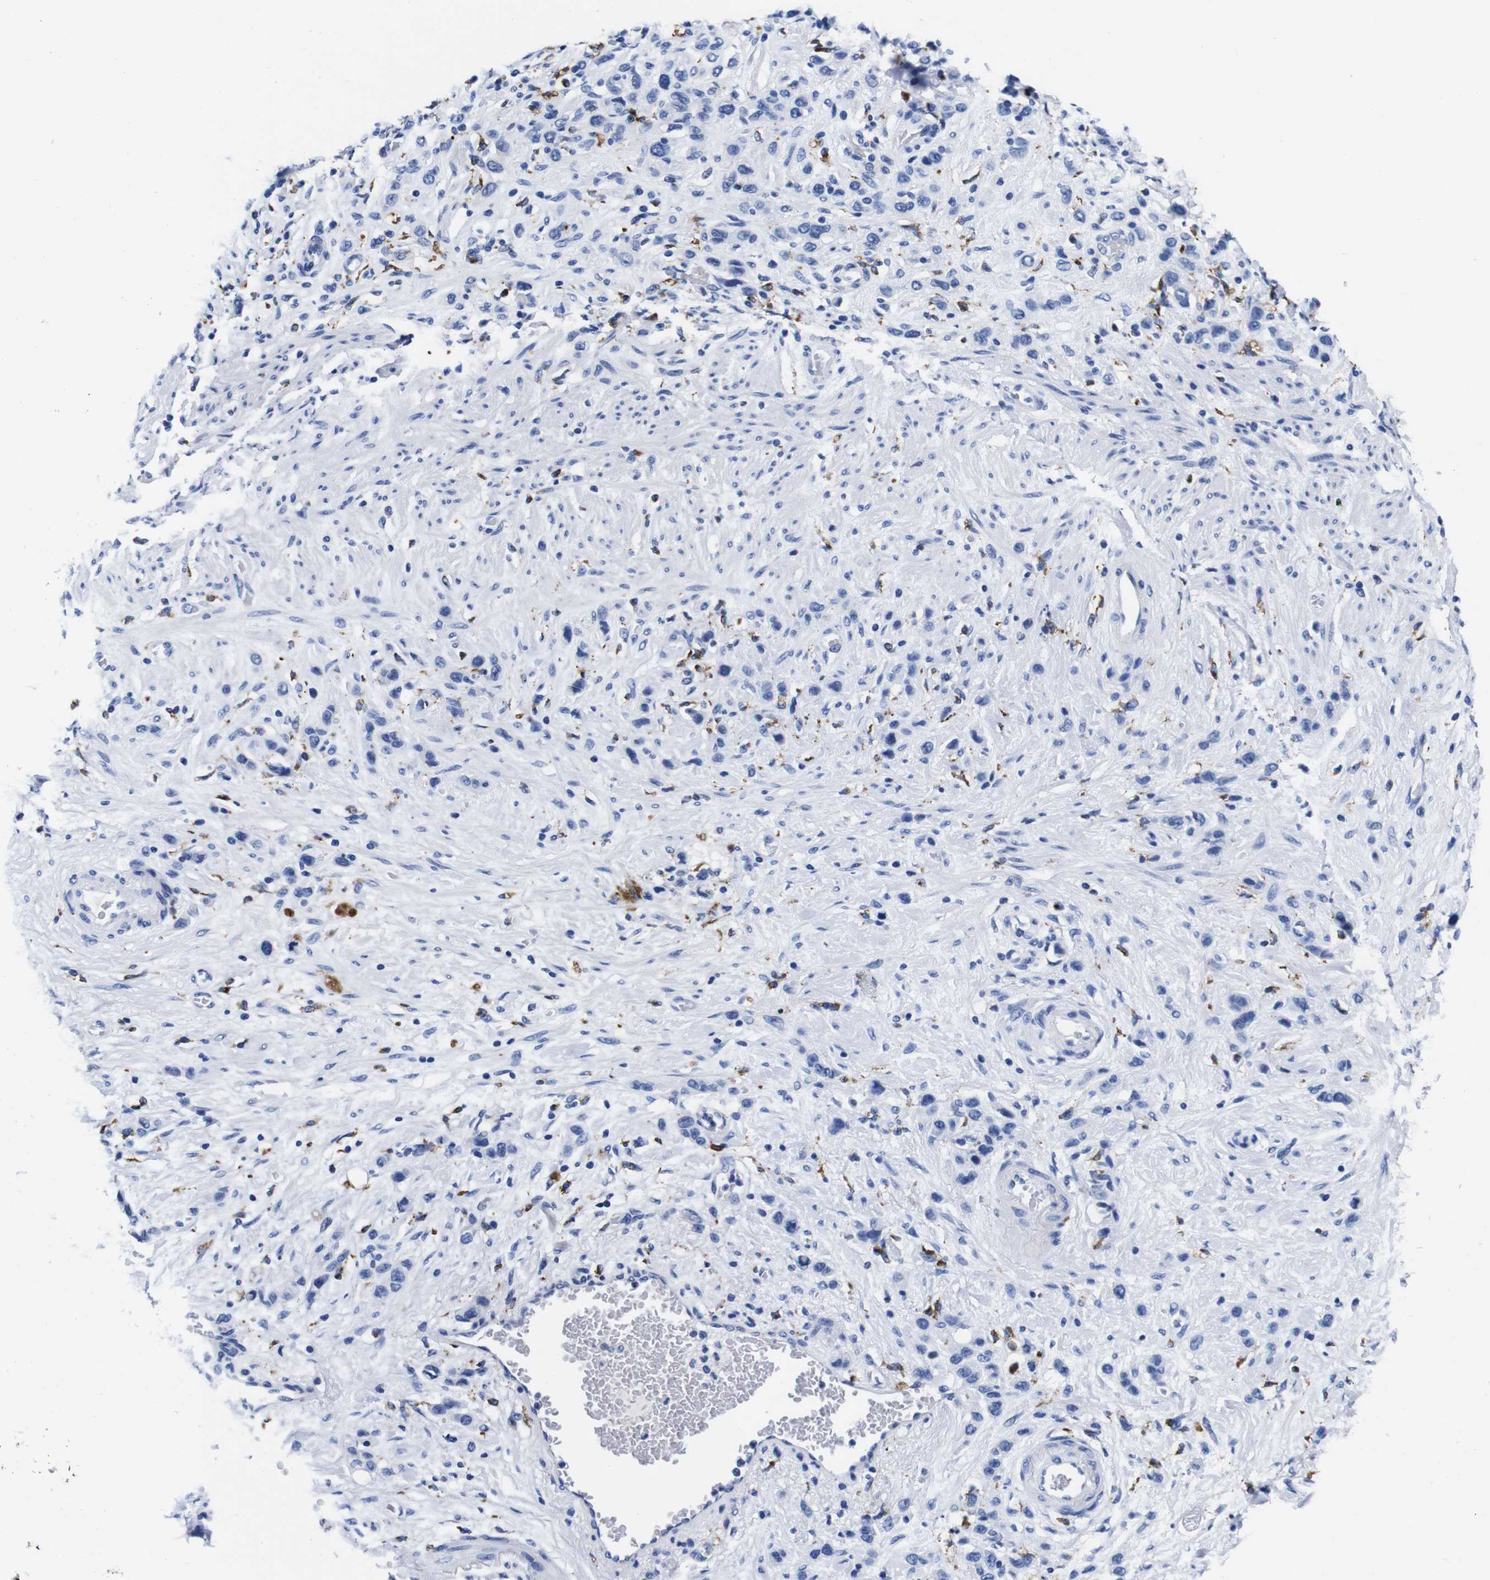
{"staining": {"intensity": "negative", "quantity": "none", "location": "none"}, "tissue": "stomach cancer", "cell_type": "Tumor cells", "image_type": "cancer", "snomed": [{"axis": "morphology", "description": "Adenocarcinoma, NOS"}, {"axis": "morphology", "description": "Adenocarcinoma, High grade"}, {"axis": "topography", "description": "Stomach, upper"}, {"axis": "topography", "description": "Stomach, lower"}], "caption": "DAB (3,3'-diaminobenzidine) immunohistochemical staining of human high-grade adenocarcinoma (stomach) reveals no significant staining in tumor cells.", "gene": "HLA-DMB", "patient": {"sex": "female", "age": 65}}